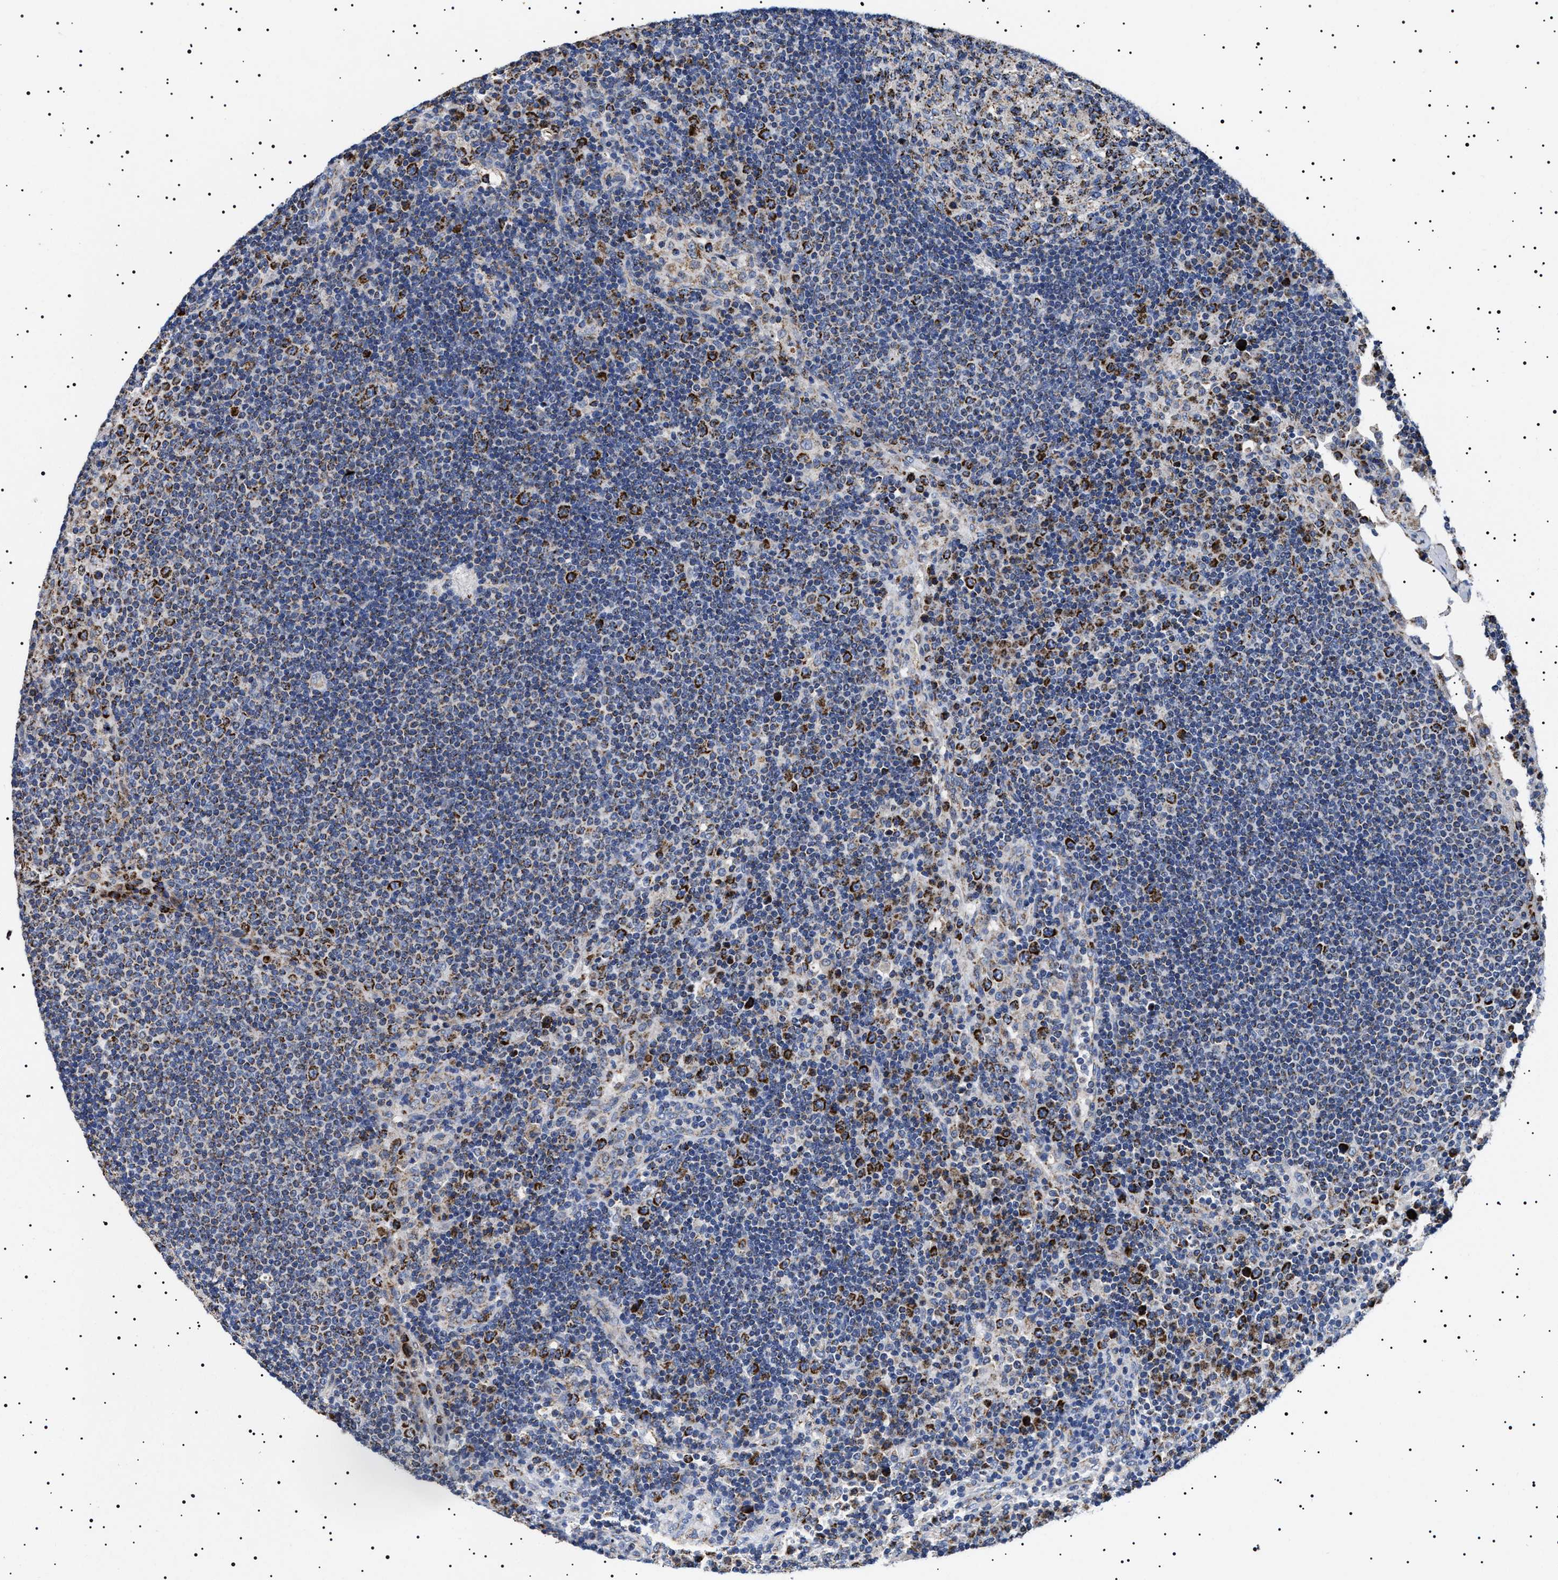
{"staining": {"intensity": "strong", "quantity": "25%-75%", "location": "cytoplasmic/membranous"}, "tissue": "lymph node", "cell_type": "Germinal center cells", "image_type": "normal", "snomed": [{"axis": "morphology", "description": "Normal tissue, NOS"}, {"axis": "topography", "description": "Lymph node"}], "caption": "Germinal center cells display high levels of strong cytoplasmic/membranous positivity in about 25%-75% of cells in normal human lymph node.", "gene": "CHRDL2", "patient": {"sex": "female", "age": 53}}